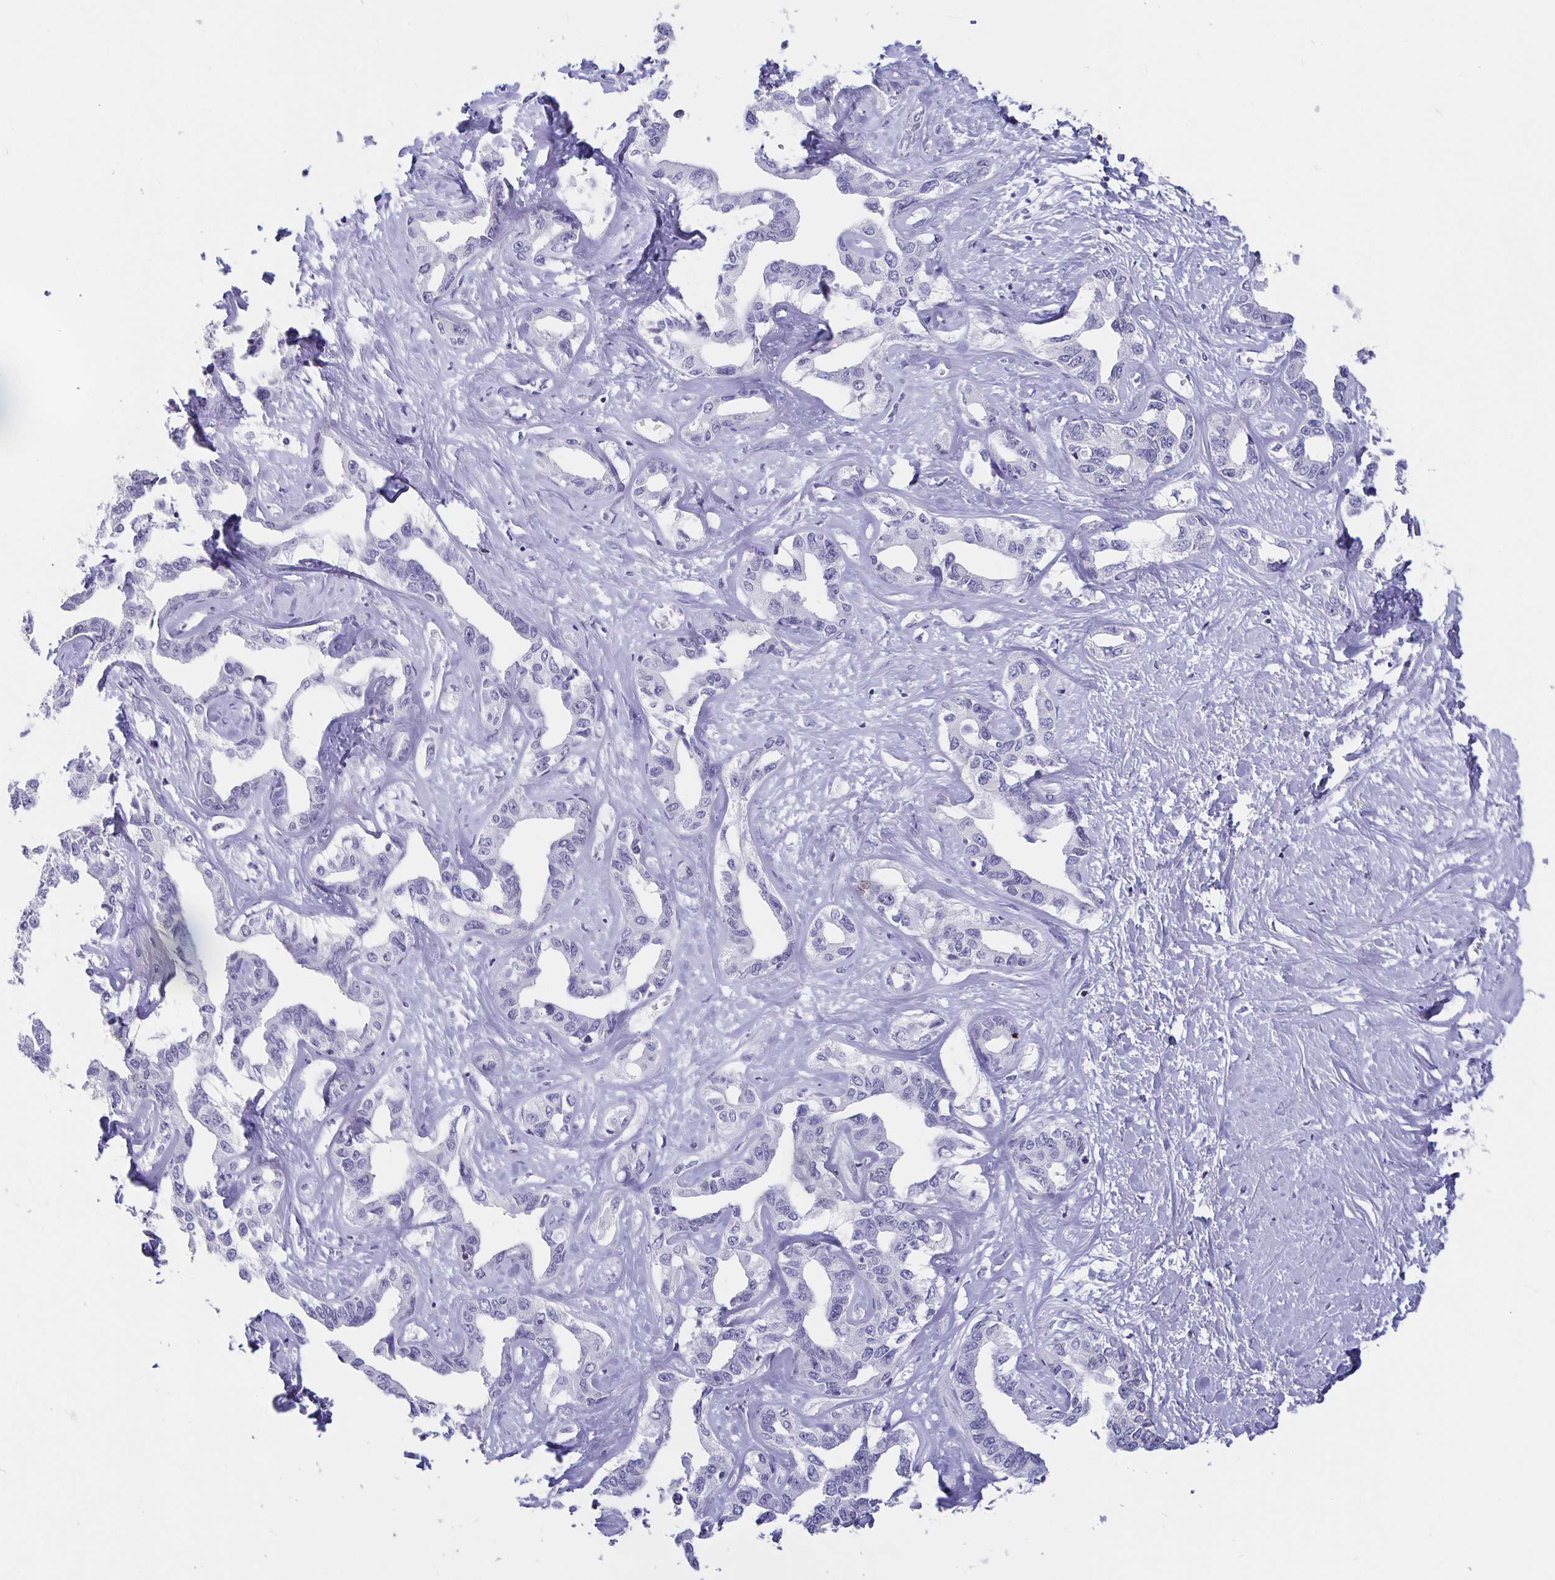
{"staining": {"intensity": "negative", "quantity": "none", "location": "none"}, "tissue": "liver cancer", "cell_type": "Tumor cells", "image_type": "cancer", "snomed": [{"axis": "morphology", "description": "Cholangiocarcinoma"}, {"axis": "topography", "description": "Liver"}], "caption": "A photomicrograph of human liver cancer (cholangiocarcinoma) is negative for staining in tumor cells.", "gene": "SATB2", "patient": {"sex": "male", "age": 59}}